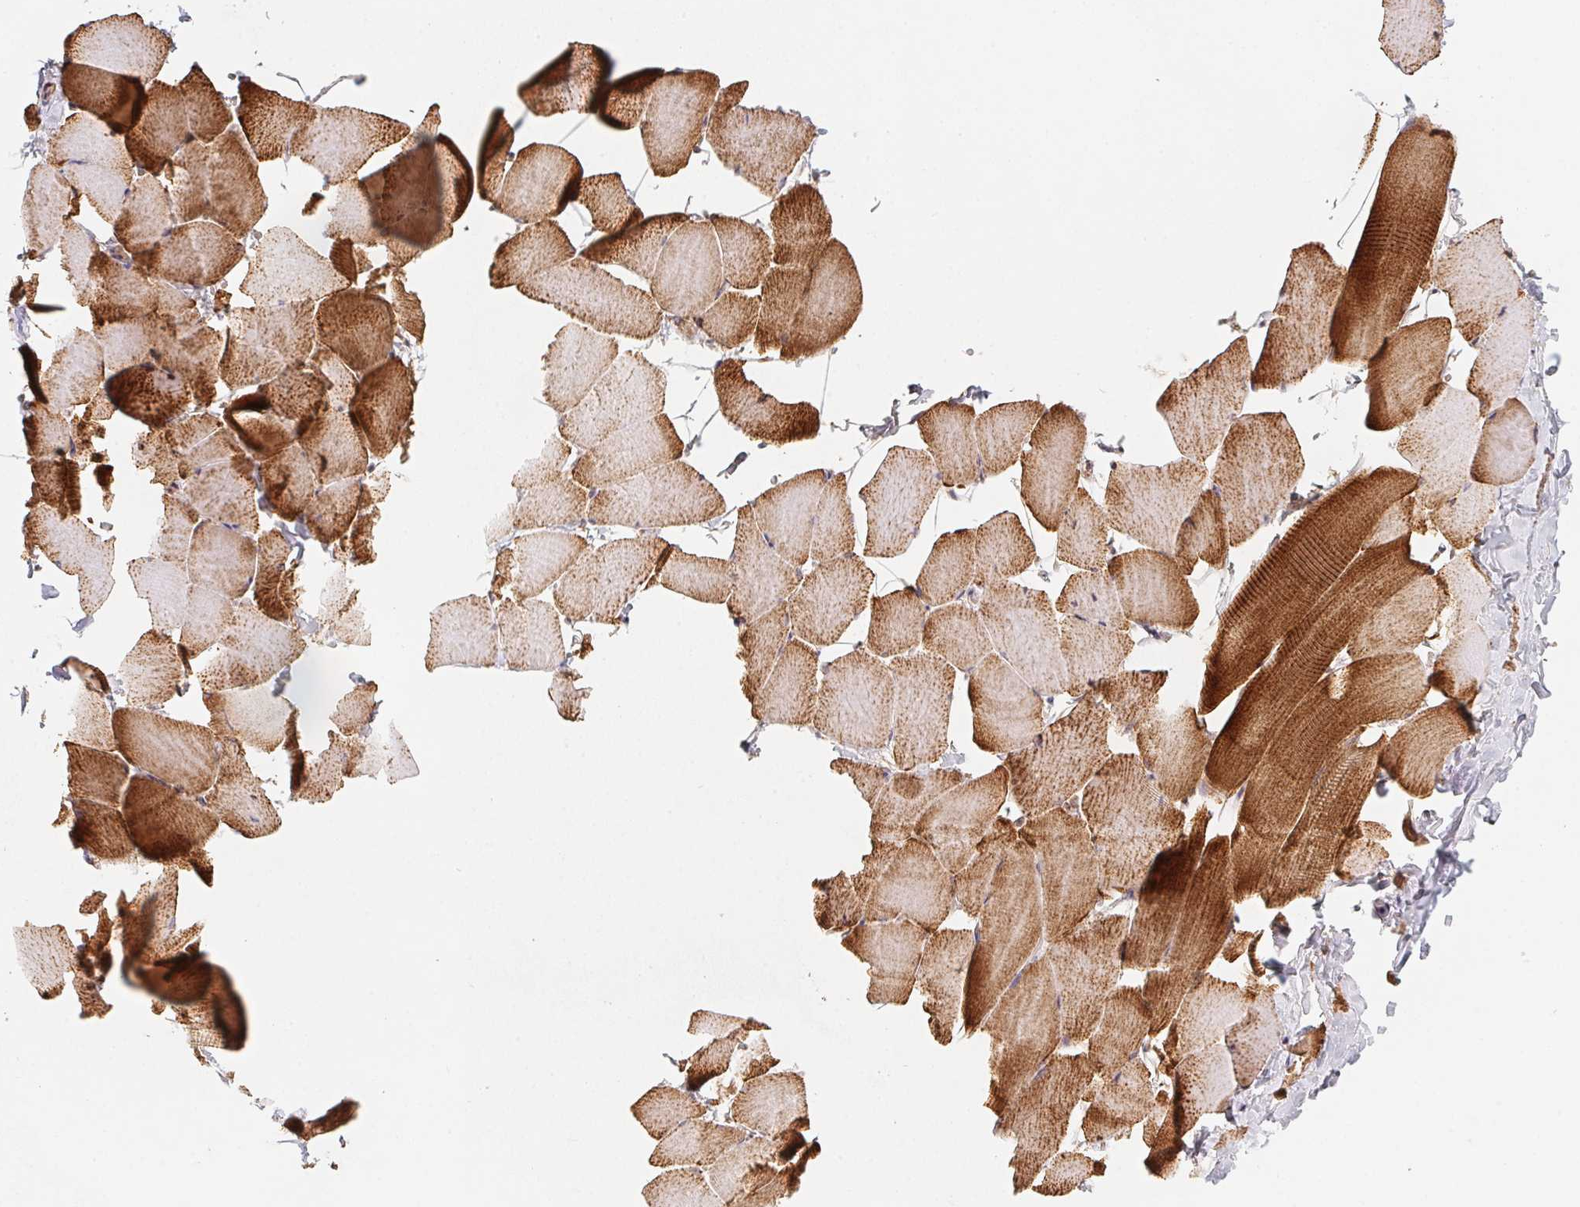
{"staining": {"intensity": "moderate", "quantity": "25%-75%", "location": "cytoplasmic/membranous"}, "tissue": "skeletal muscle", "cell_type": "Myocytes", "image_type": "normal", "snomed": [{"axis": "morphology", "description": "Normal tissue, NOS"}, {"axis": "topography", "description": "Skeletal muscle"}], "caption": "This image shows normal skeletal muscle stained with immunohistochemistry (IHC) to label a protein in brown. The cytoplasmic/membranous of myocytes show moderate positivity for the protein. Nuclei are counter-stained blue.", "gene": "NDUFS6", "patient": {"sex": "male", "age": 25}}